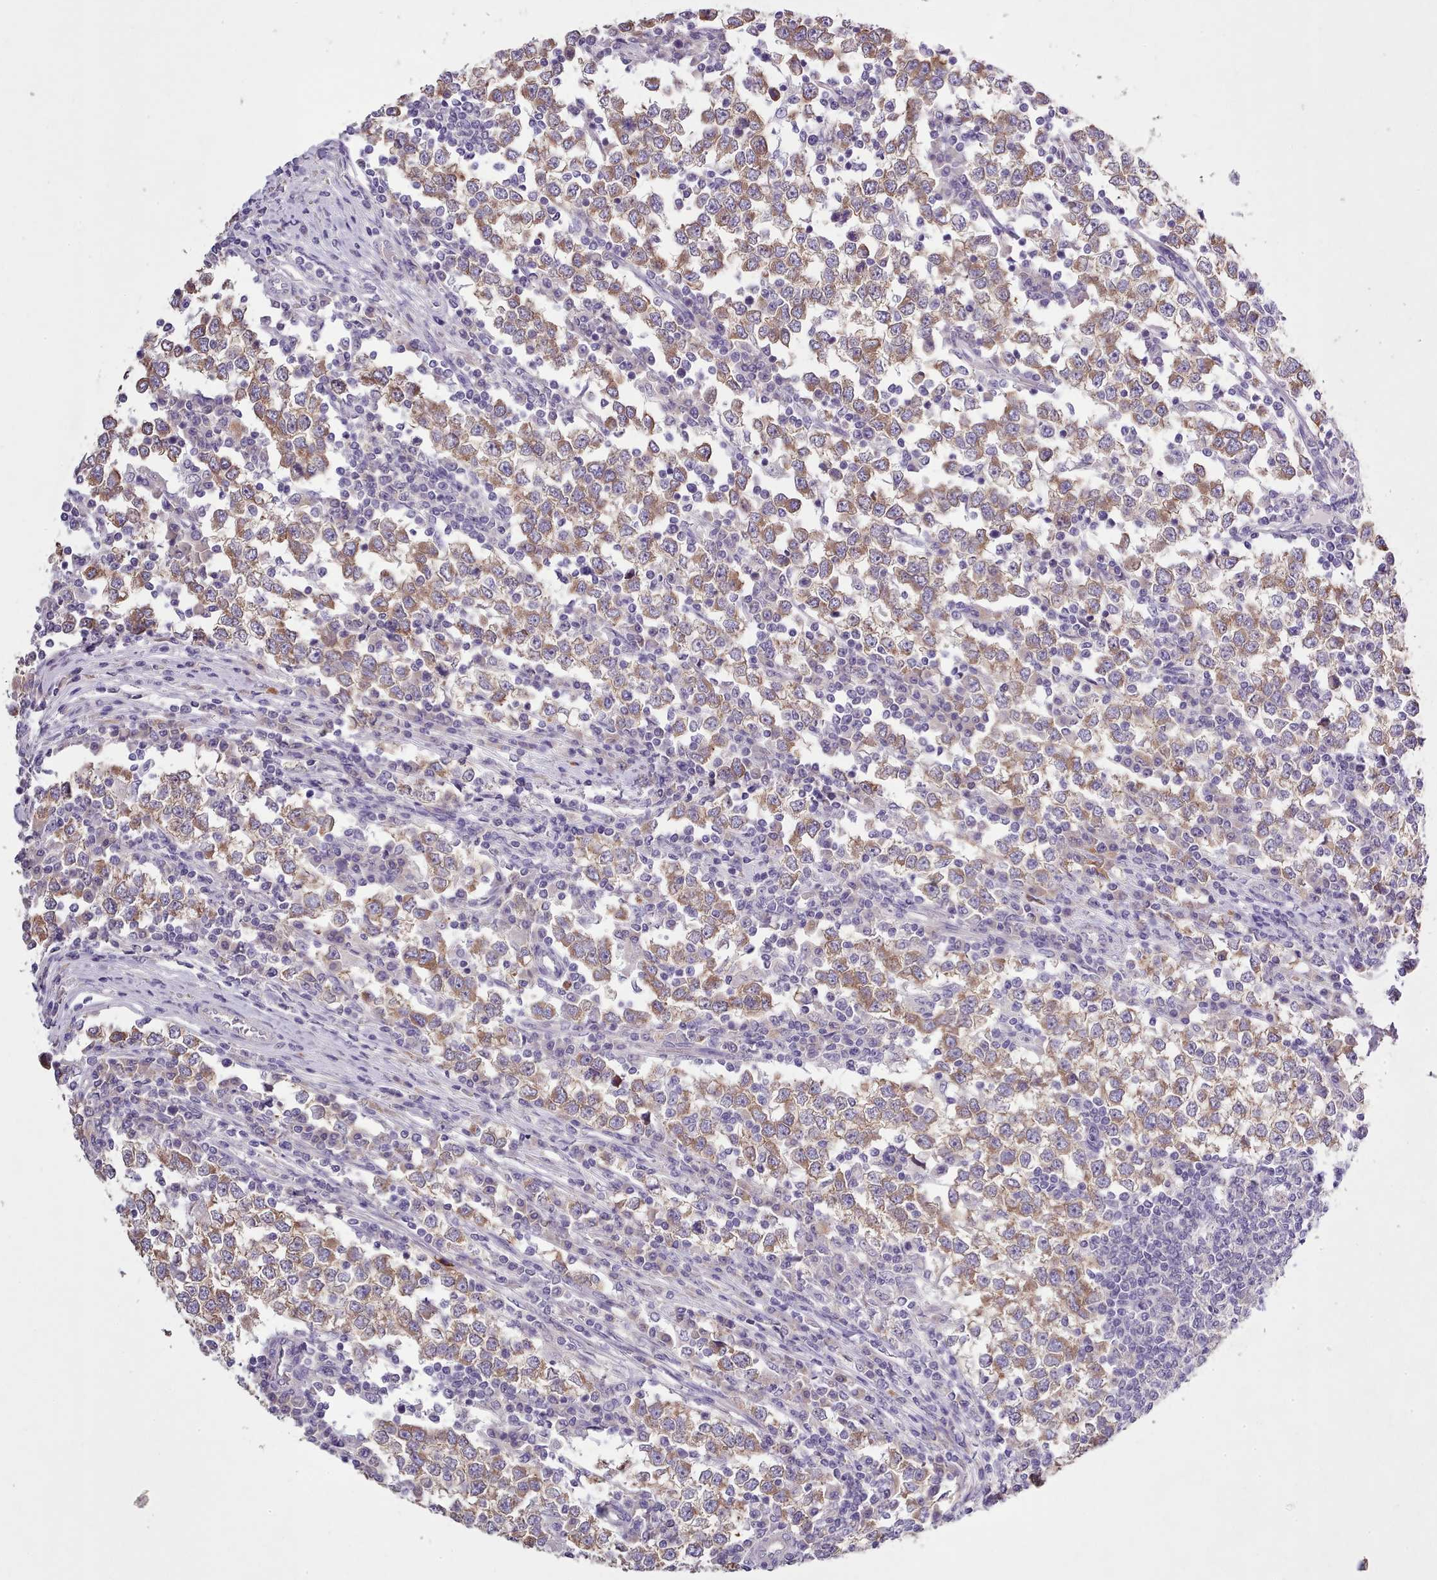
{"staining": {"intensity": "moderate", "quantity": ">75%", "location": "cytoplasmic/membranous"}, "tissue": "testis cancer", "cell_type": "Tumor cells", "image_type": "cancer", "snomed": [{"axis": "morphology", "description": "Seminoma, NOS"}, {"axis": "topography", "description": "Testis"}], "caption": "IHC of human testis cancer reveals medium levels of moderate cytoplasmic/membranous expression in about >75% of tumor cells.", "gene": "SETX", "patient": {"sex": "male", "age": 65}}